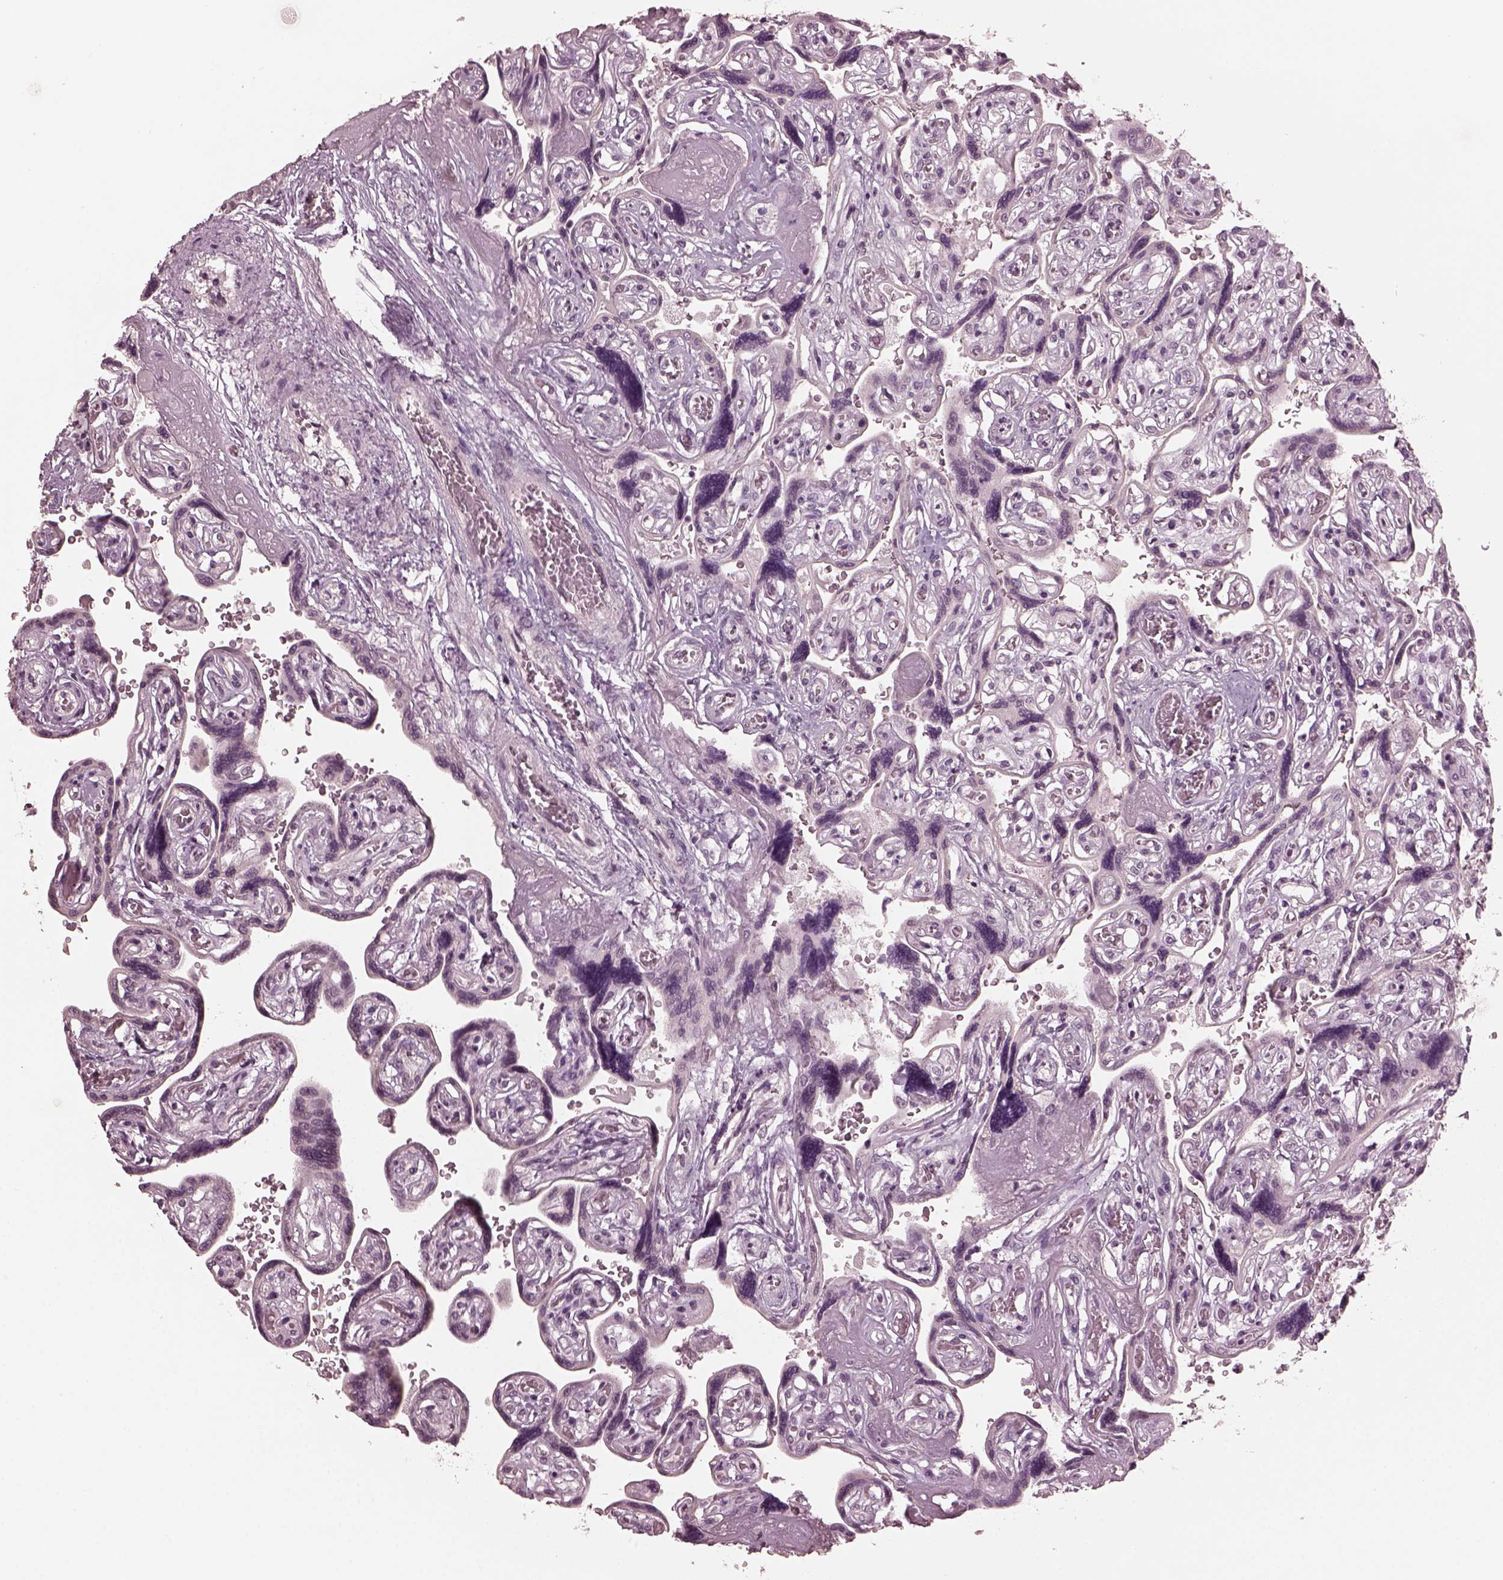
{"staining": {"intensity": "negative", "quantity": "none", "location": "none"}, "tissue": "placenta", "cell_type": "Decidual cells", "image_type": "normal", "snomed": [{"axis": "morphology", "description": "Normal tissue, NOS"}, {"axis": "topography", "description": "Placenta"}], "caption": "Immunohistochemical staining of benign placenta shows no significant staining in decidual cells.", "gene": "RGS7", "patient": {"sex": "female", "age": 32}}